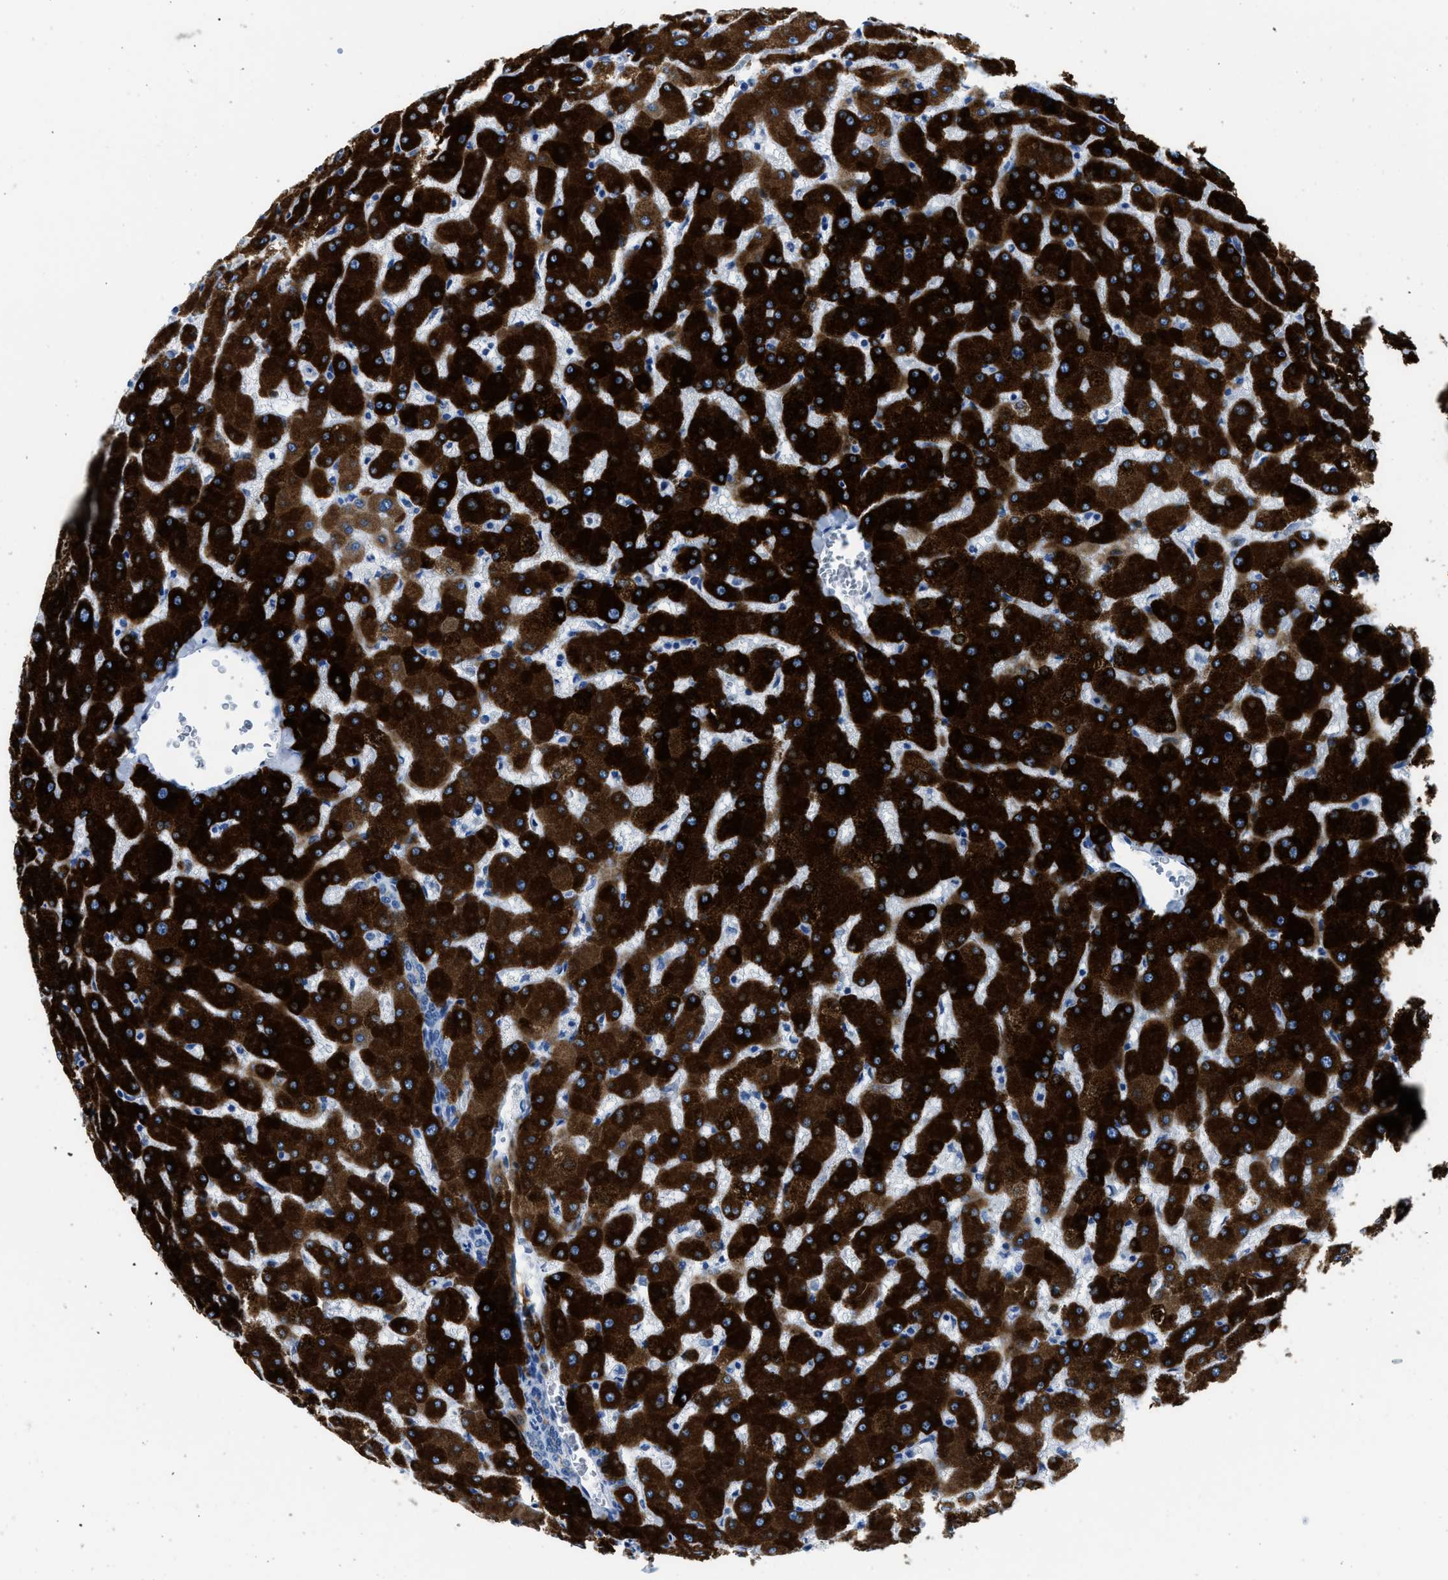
{"staining": {"intensity": "negative", "quantity": "none", "location": "none"}, "tissue": "liver", "cell_type": "Cholangiocytes", "image_type": "normal", "snomed": [{"axis": "morphology", "description": "Normal tissue, NOS"}, {"axis": "topography", "description": "Liver"}], "caption": "The histopathology image reveals no significant staining in cholangiocytes of liver. (DAB immunohistochemistry visualized using brightfield microscopy, high magnification).", "gene": "MBL2", "patient": {"sex": "female", "age": 63}}